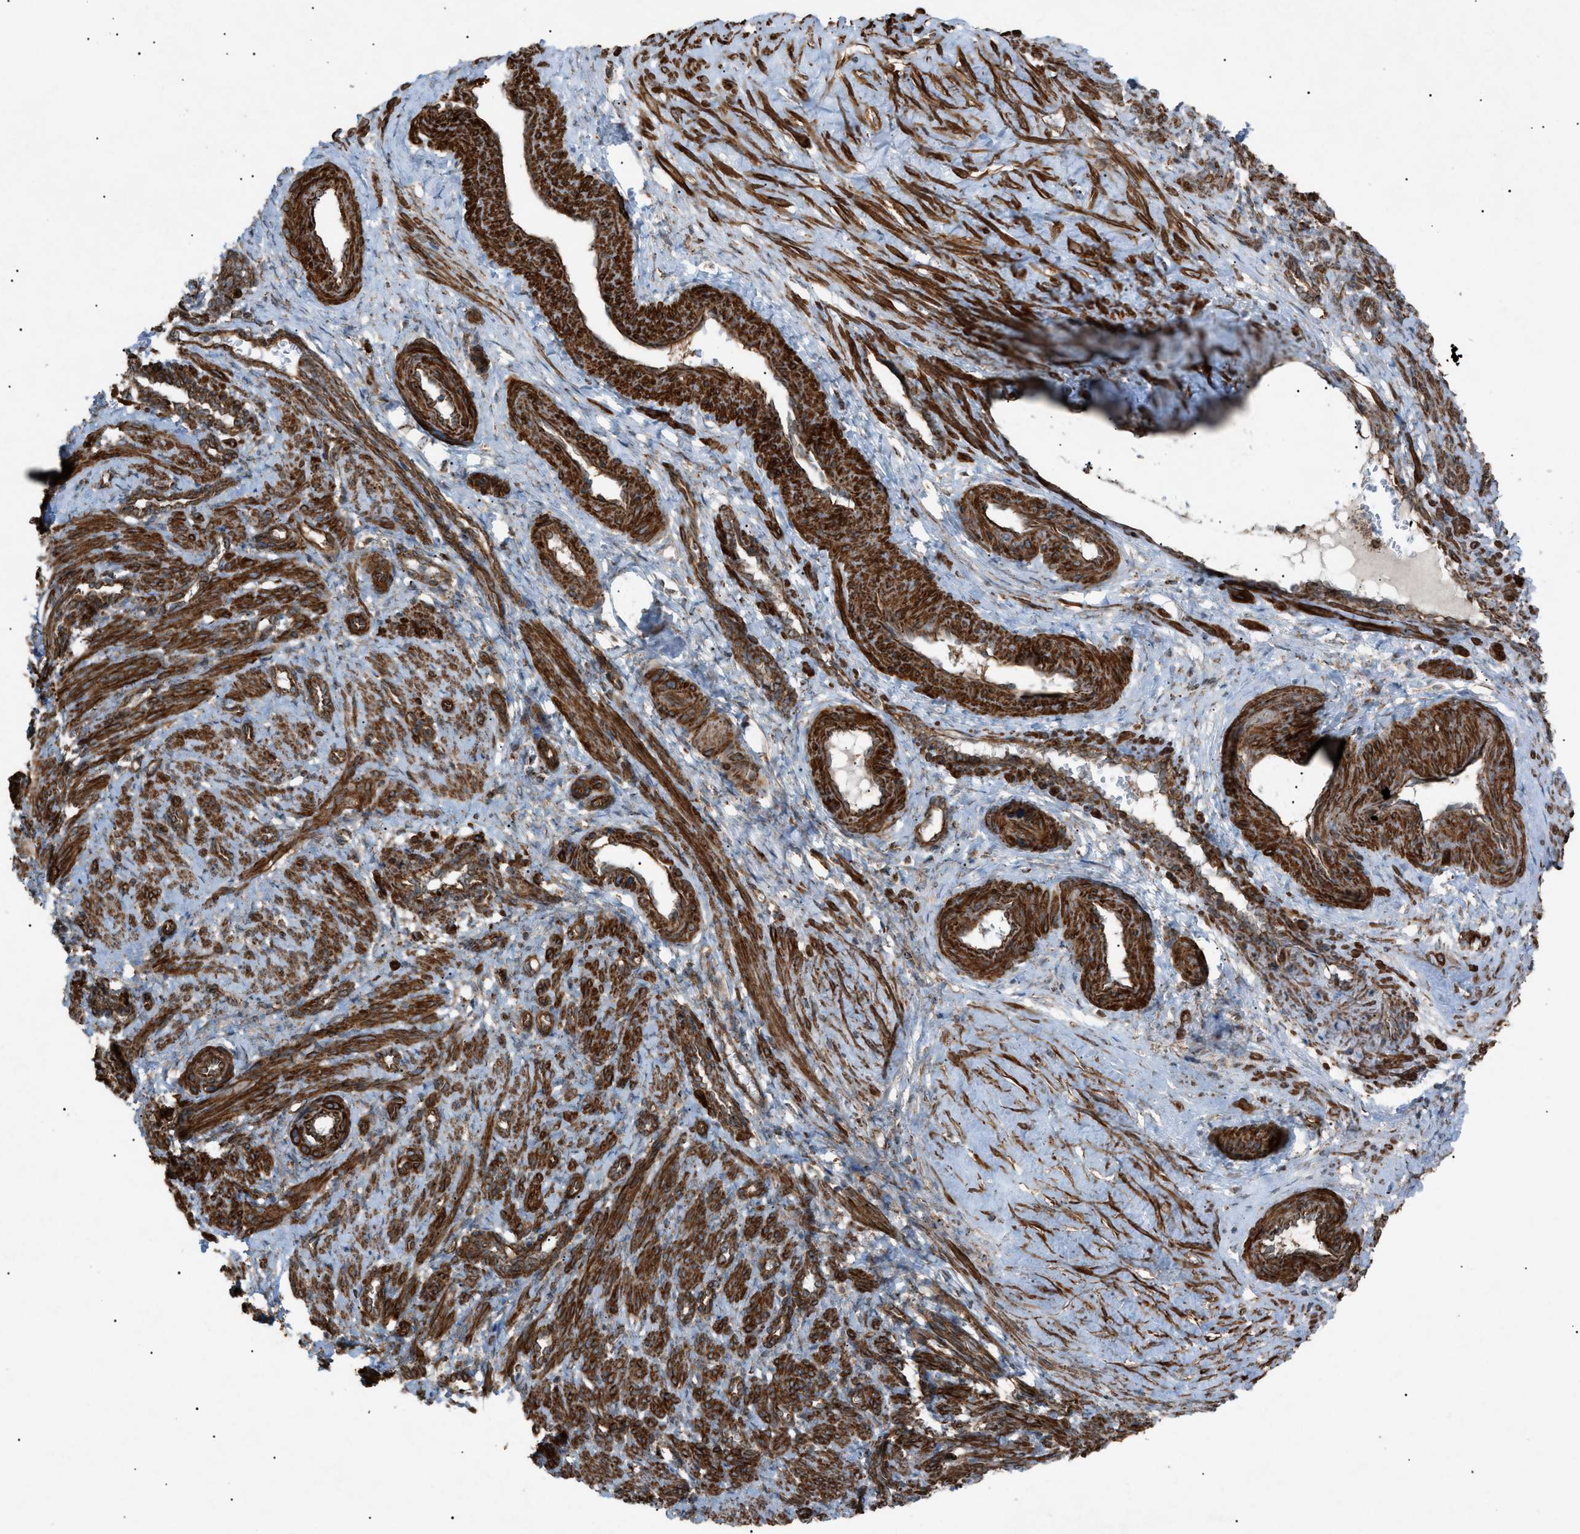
{"staining": {"intensity": "strong", "quantity": ">75%", "location": "cytoplasmic/membranous"}, "tissue": "smooth muscle", "cell_type": "Smooth muscle cells", "image_type": "normal", "snomed": [{"axis": "morphology", "description": "Normal tissue, NOS"}, {"axis": "topography", "description": "Endometrium"}], "caption": "Protein expression analysis of unremarkable smooth muscle demonstrates strong cytoplasmic/membranous expression in about >75% of smooth muscle cells.", "gene": "C1GALT1C1", "patient": {"sex": "female", "age": 33}}